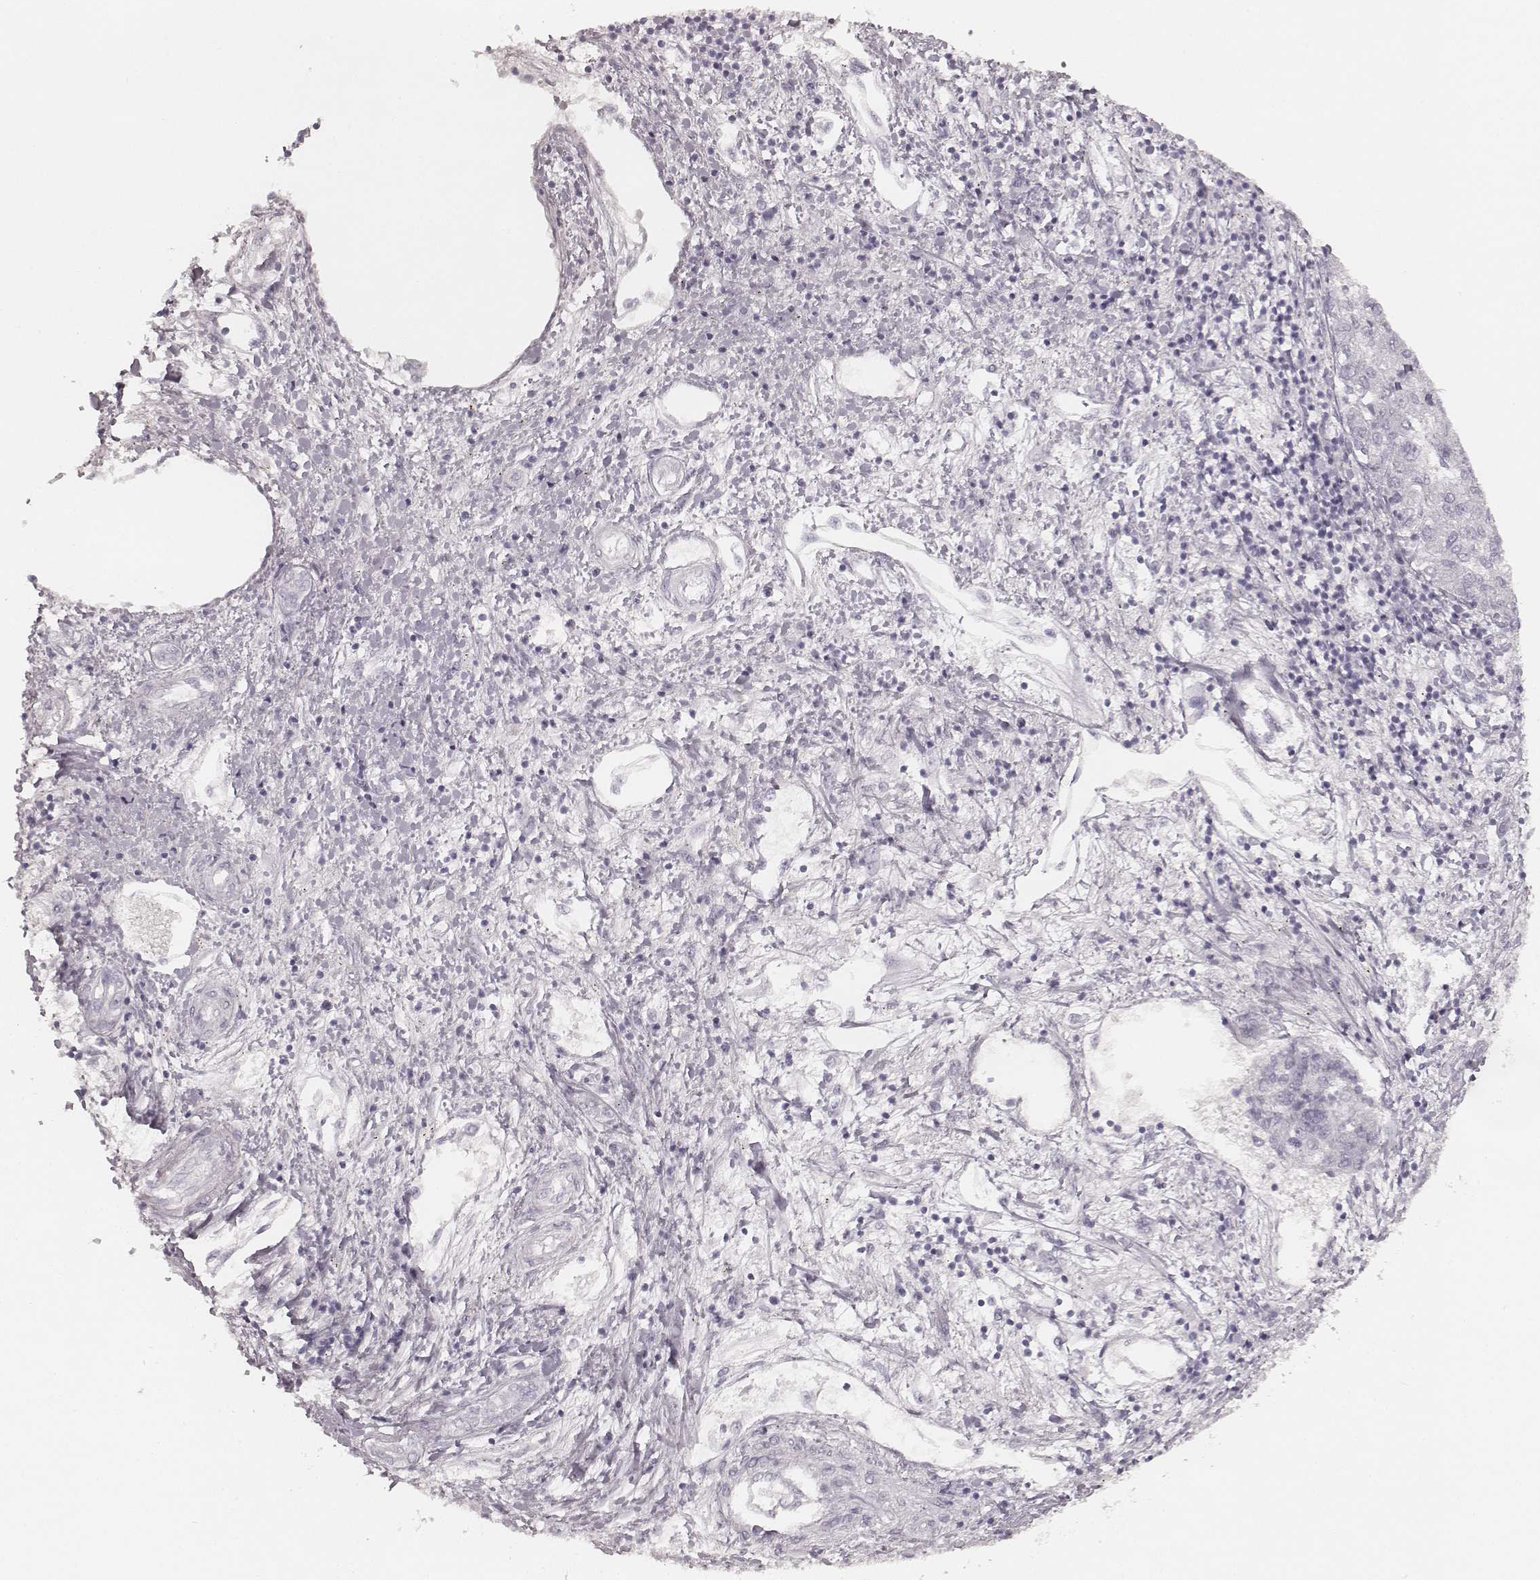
{"staining": {"intensity": "negative", "quantity": "none", "location": "none"}, "tissue": "liver cancer", "cell_type": "Tumor cells", "image_type": "cancer", "snomed": [{"axis": "morphology", "description": "Carcinoma, Hepatocellular, NOS"}, {"axis": "topography", "description": "Liver"}], "caption": "Tumor cells show no significant expression in liver cancer (hepatocellular carcinoma).", "gene": "KRT72", "patient": {"sex": "male", "age": 56}}